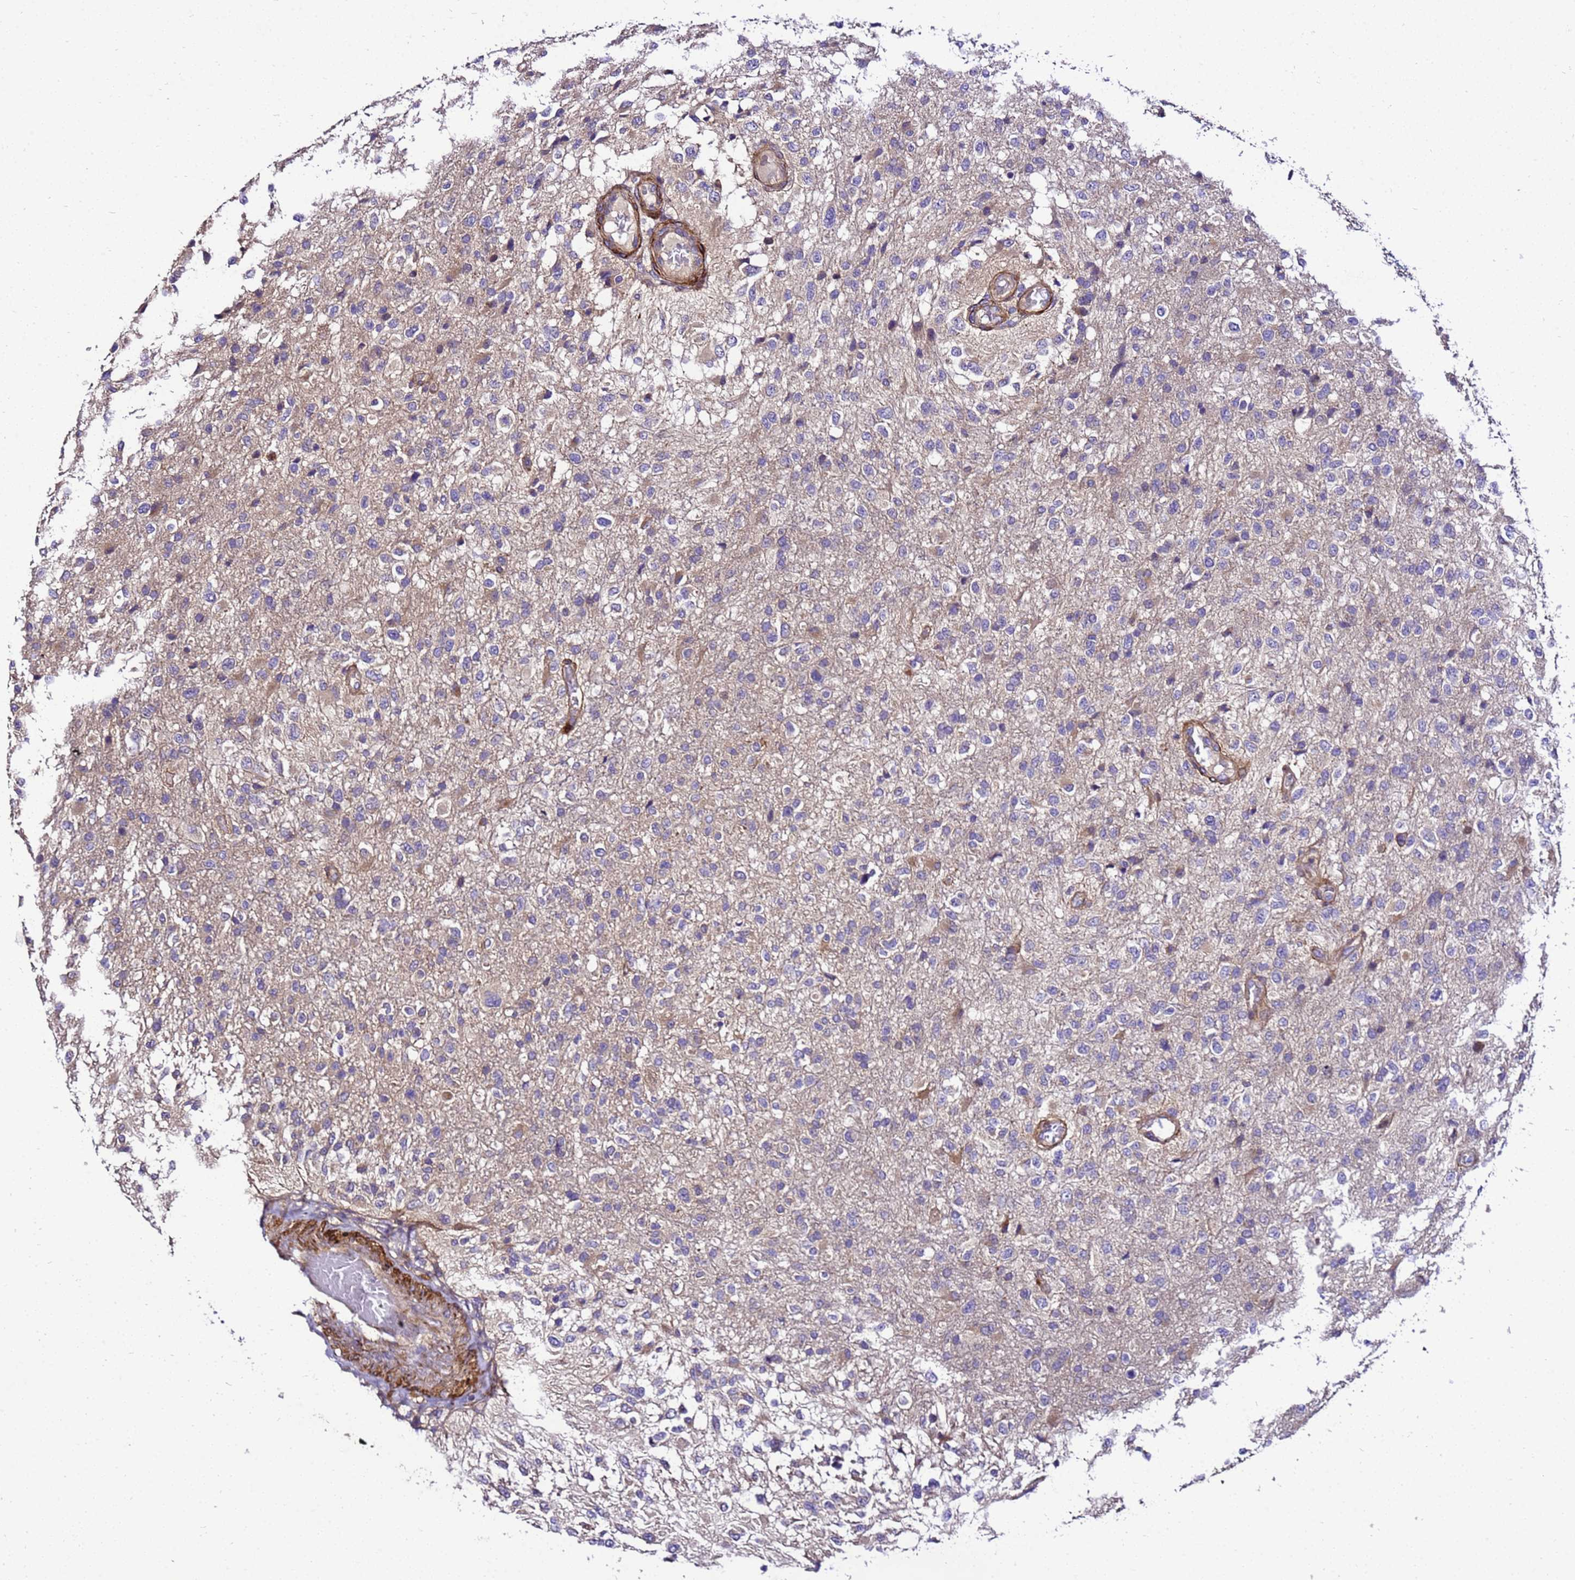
{"staining": {"intensity": "negative", "quantity": "none", "location": "none"}, "tissue": "glioma", "cell_type": "Tumor cells", "image_type": "cancer", "snomed": [{"axis": "morphology", "description": "Glioma, malignant, High grade"}, {"axis": "topography", "description": "Brain"}], "caption": "The image reveals no significant positivity in tumor cells of glioma.", "gene": "ZNF417", "patient": {"sex": "female", "age": 74}}